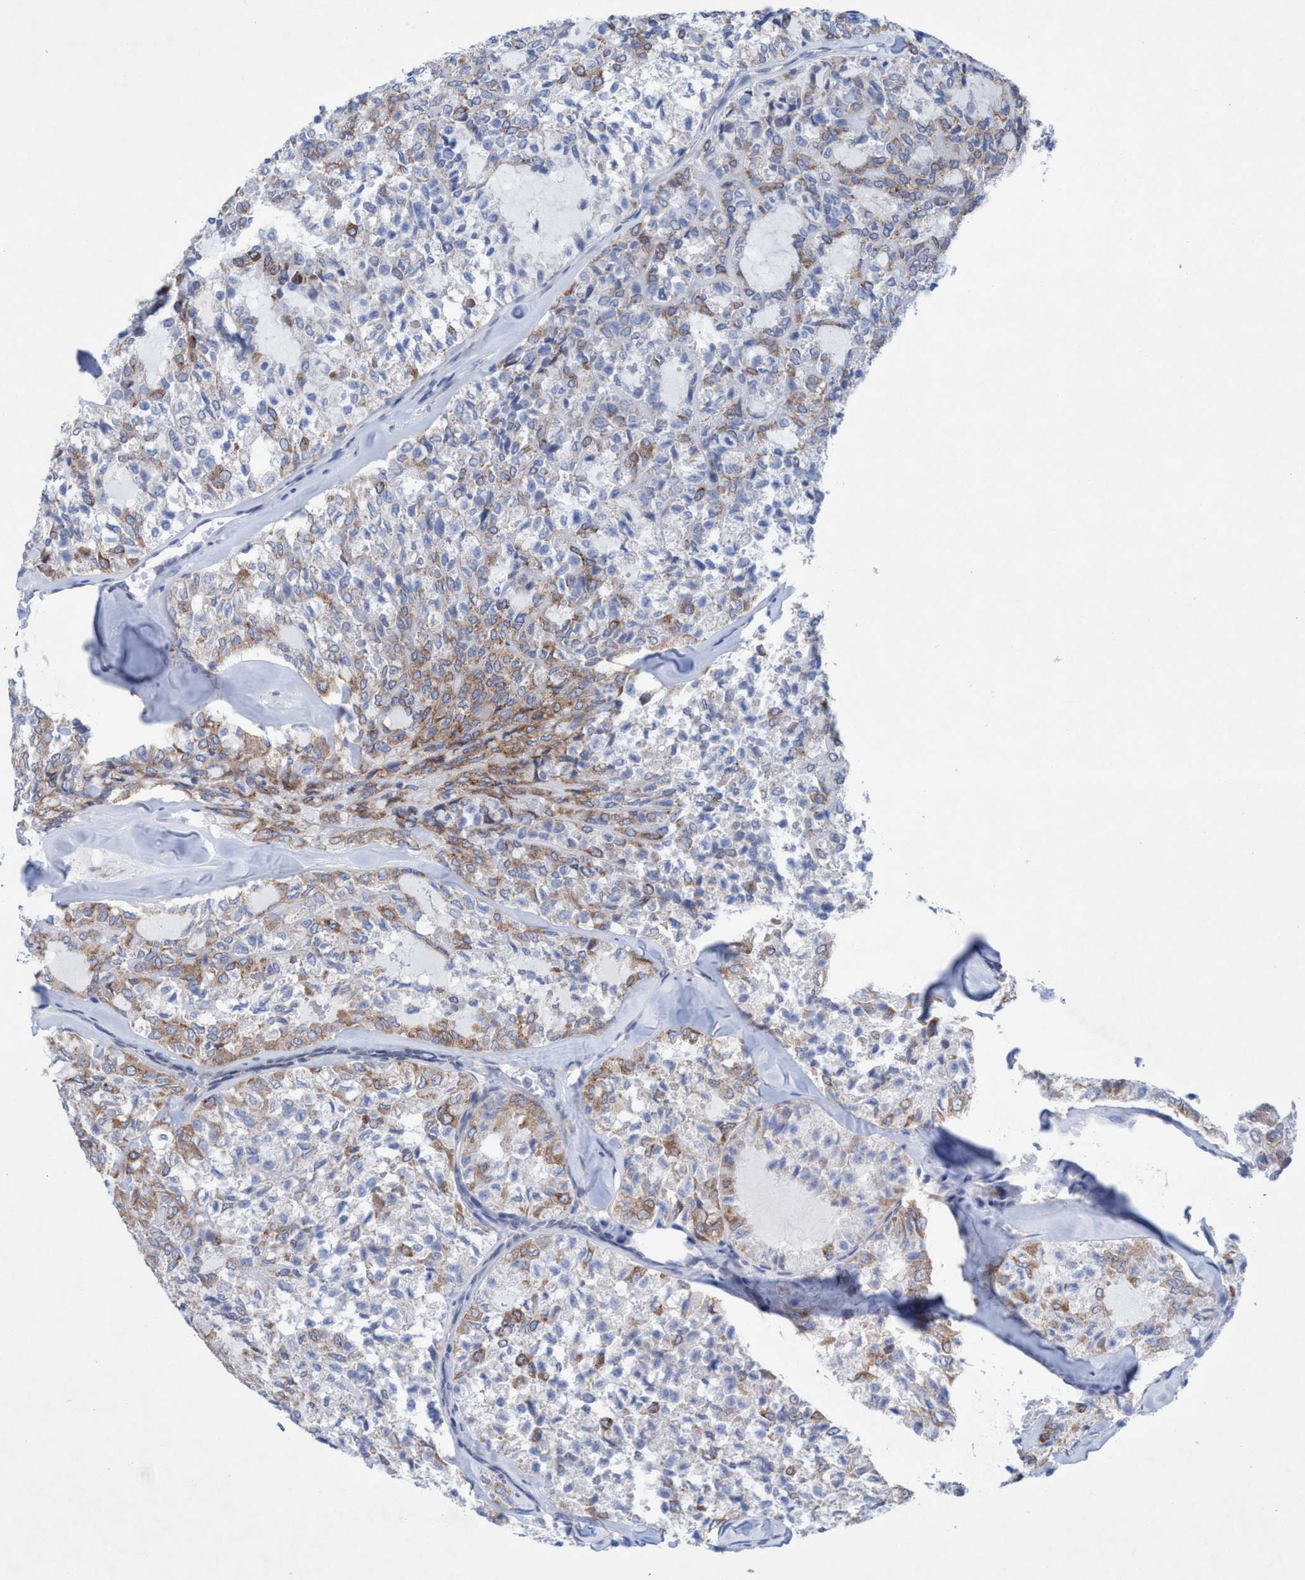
{"staining": {"intensity": "moderate", "quantity": "<25%", "location": "cytoplasmic/membranous"}, "tissue": "thyroid cancer", "cell_type": "Tumor cells", "image_type": "cancer", "snomed": [{"axis": "morphology", "description": "Follicular adenoma carcinoma, NOS"}, {"axis": "topography", "description": "Thyroid gland"}], "caption": "Moderate cytoplasmic/membranous staining for a protein is present in about <25% of tumor cells of follicular adenoma carcinoma (thyroid) using immunohistochemistry (IHC).", "gene": "RSAD1", "patient": {"sex": "male", "age": 75}}